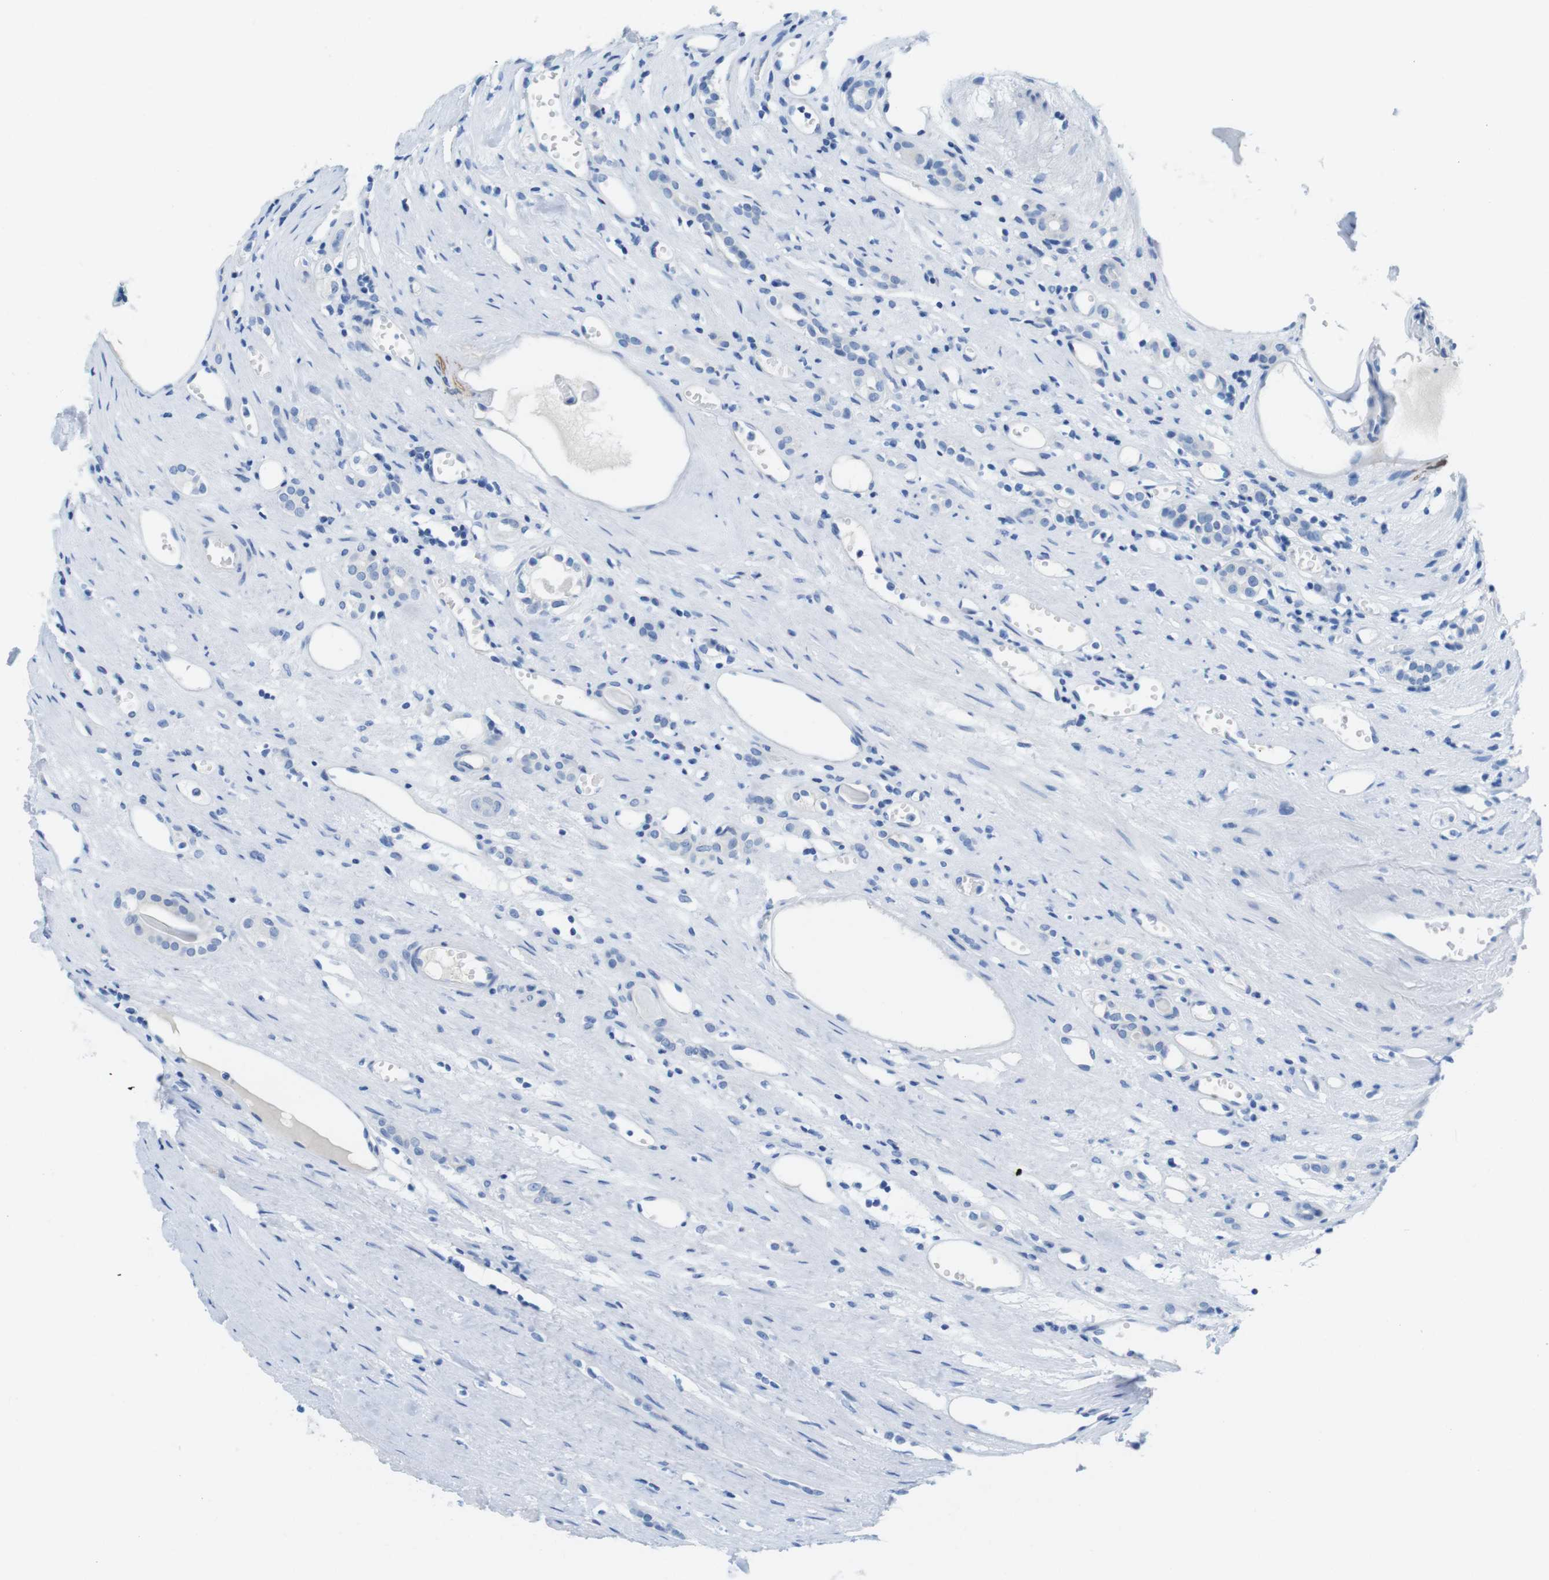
{"staining": {"intensity": "negative", "quantity": "none", "location": "none"}, "tissue": "renal cancer", "cell_type": "Tumor cells", "image_type": "cancer", "snomed": [{"axis": "morphology", "description": "Adenocarcinoma, NOS"}, {"axis": "topography", "description": "Kidney"}], "caption": "High power microscopy image of an immunohistochemistry histopathology image of renal cancer (adenocarcinoma), revealing no significant expression in tumor cells.", "gene": "GAP43", "patient": {"sex": "male", "age": 56}}